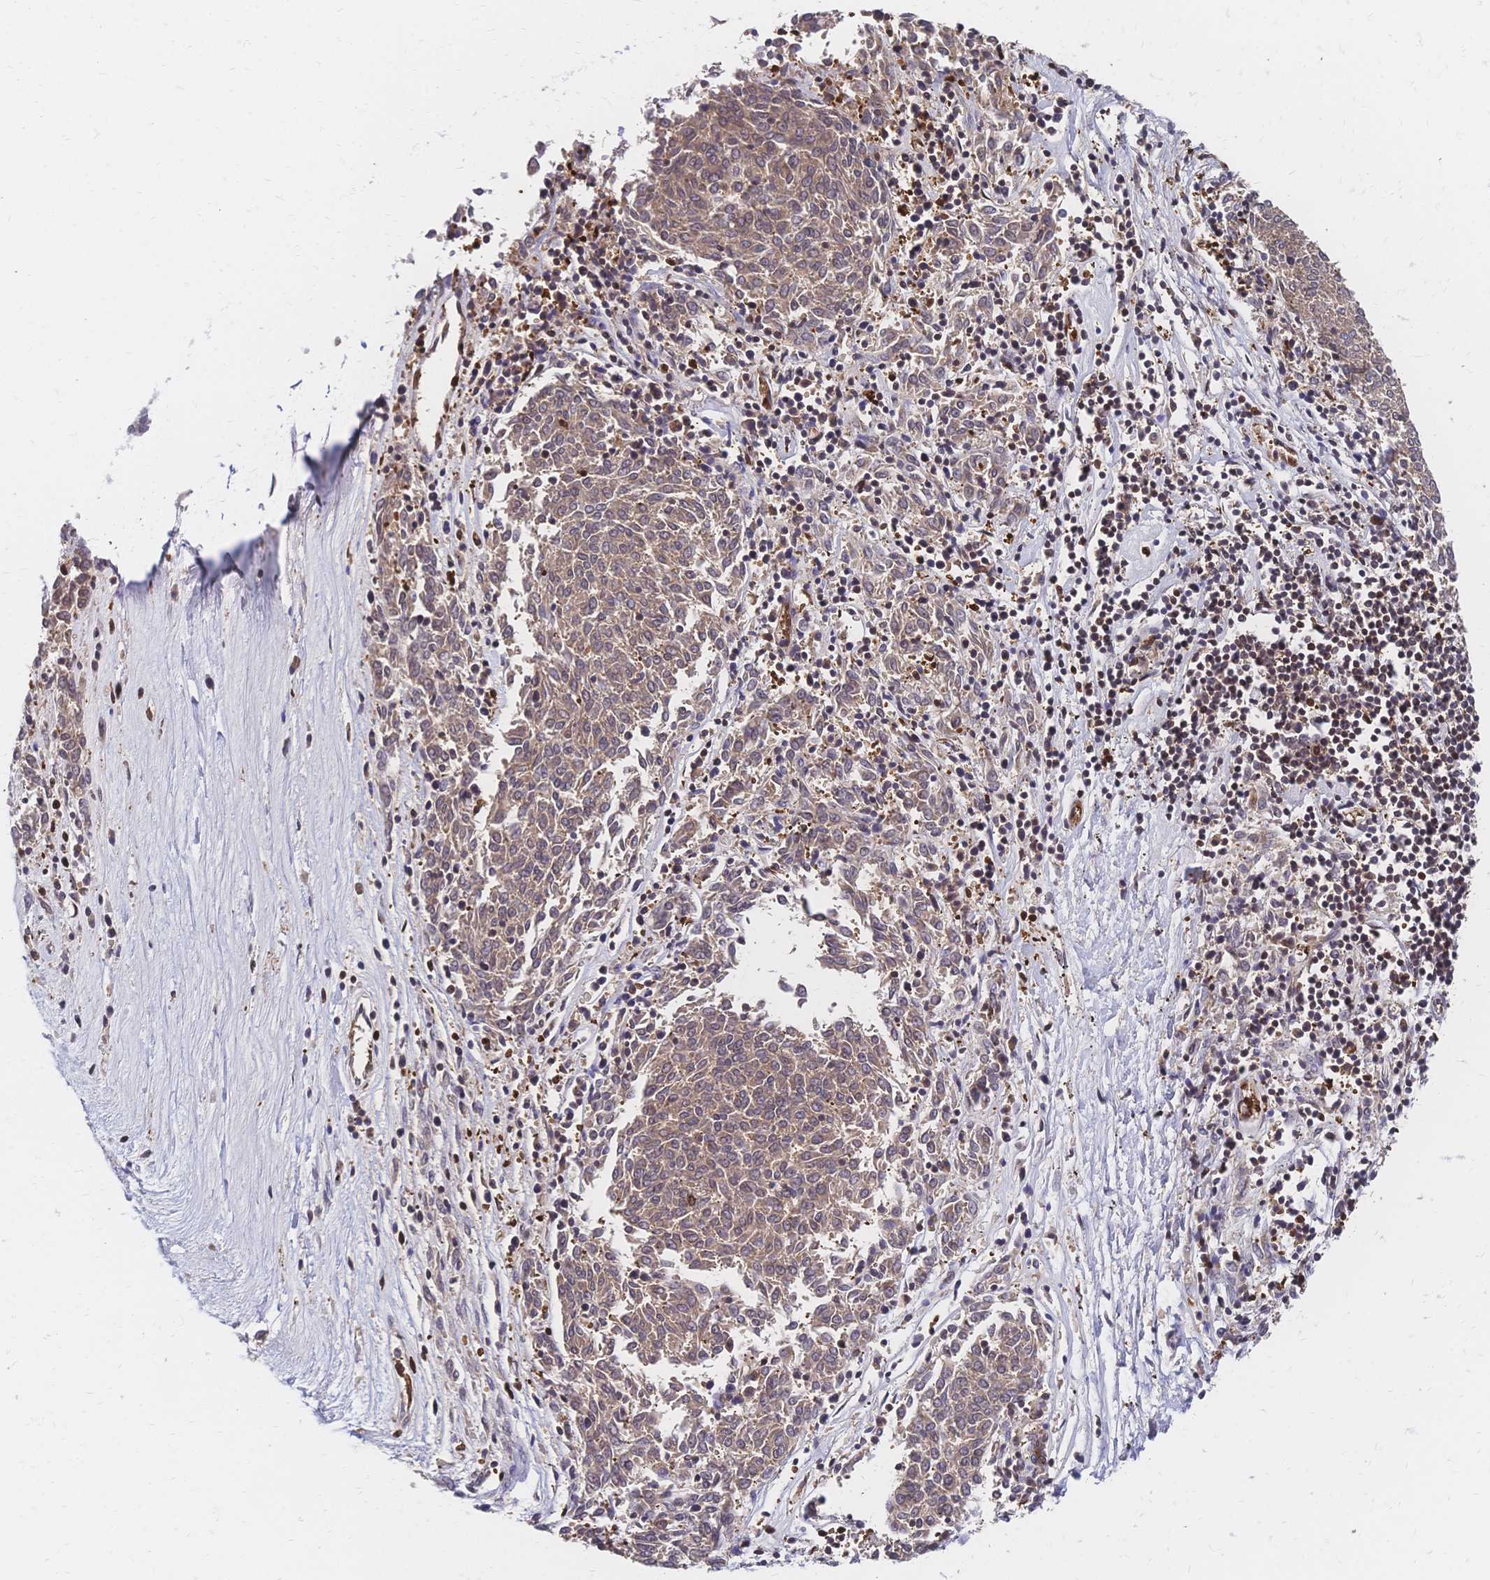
{"staining": {"intensity": "weak", "quantity": ">75%", "location": "cytoplasmic/membranous"}, "tissue": "melanoma", "cell_type": "Tumor cells", "image_type": "cancer", "snomed": [{"axis": "morphology", "description": "Malignant melanoma, NOS"}, {"axis": "topography", "description": "Skin"}], "caption": "Human malignant melanoma stained with a protein marker demonstrates weak staining in tumor cells.", "gene": "HDGF", "patient": {"sex": "female", "age": 72}}